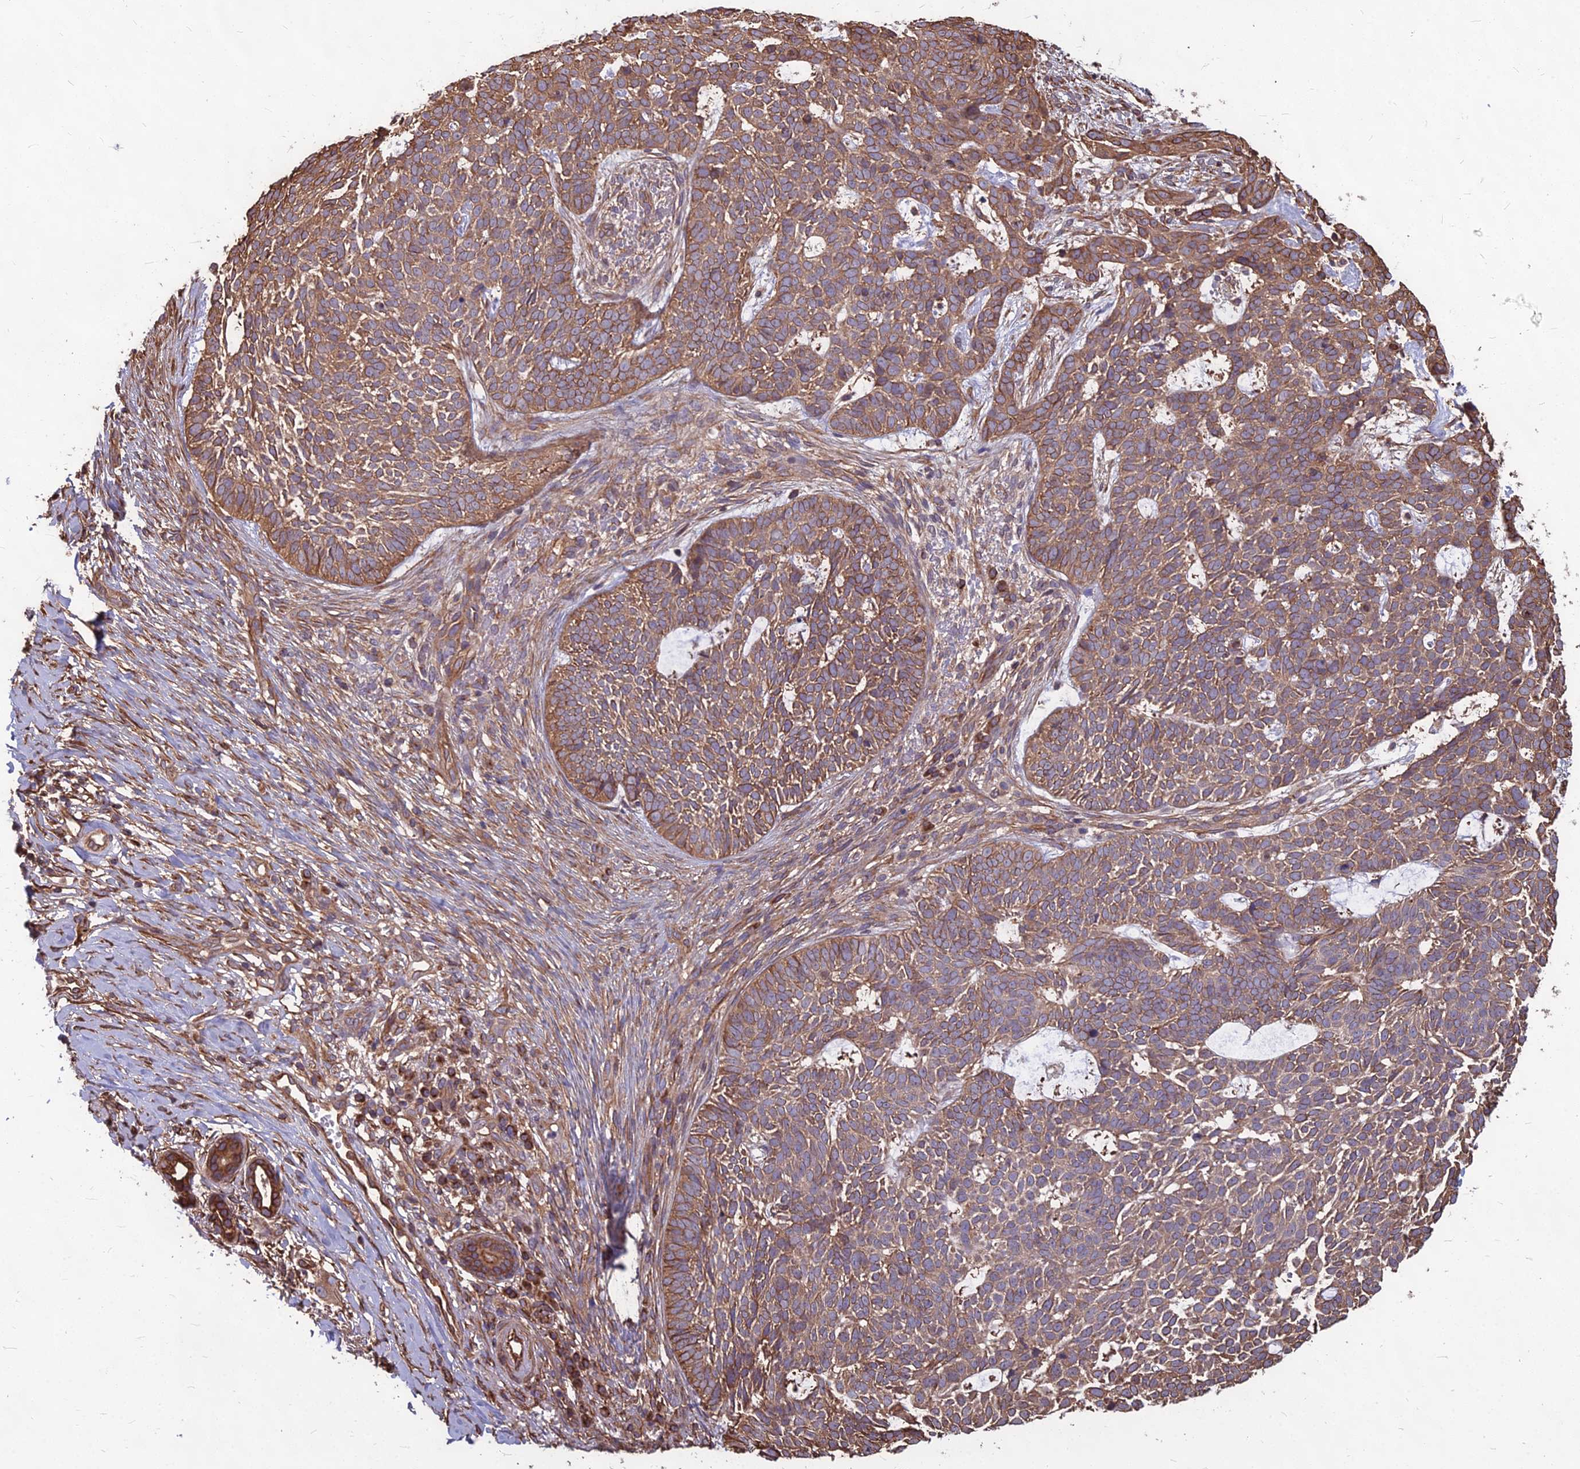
{"staining": {"intensity": "moderate", "quantity": ">75%", "location": "cytoplasmic/membranous"}, "tissue": "skin cancer", "cell_type": "Tumor cells", "image_type": "cancer", "snomed": [{"axis": "morphology", "description": "Basal cell carcinoma"}, {"axis": "topography", "description": "Skin"}], "caption": "Tumor cells exhibit medium levels of moderate cytoplasmic/membranous expression in approximately >75% of cells in skin cancer (basal cell carcinoma). (DAB IHC with brightfield microscopy, high magnification).", "gene": "LSM6", "patient": {"sex": "female", "age": 78}}